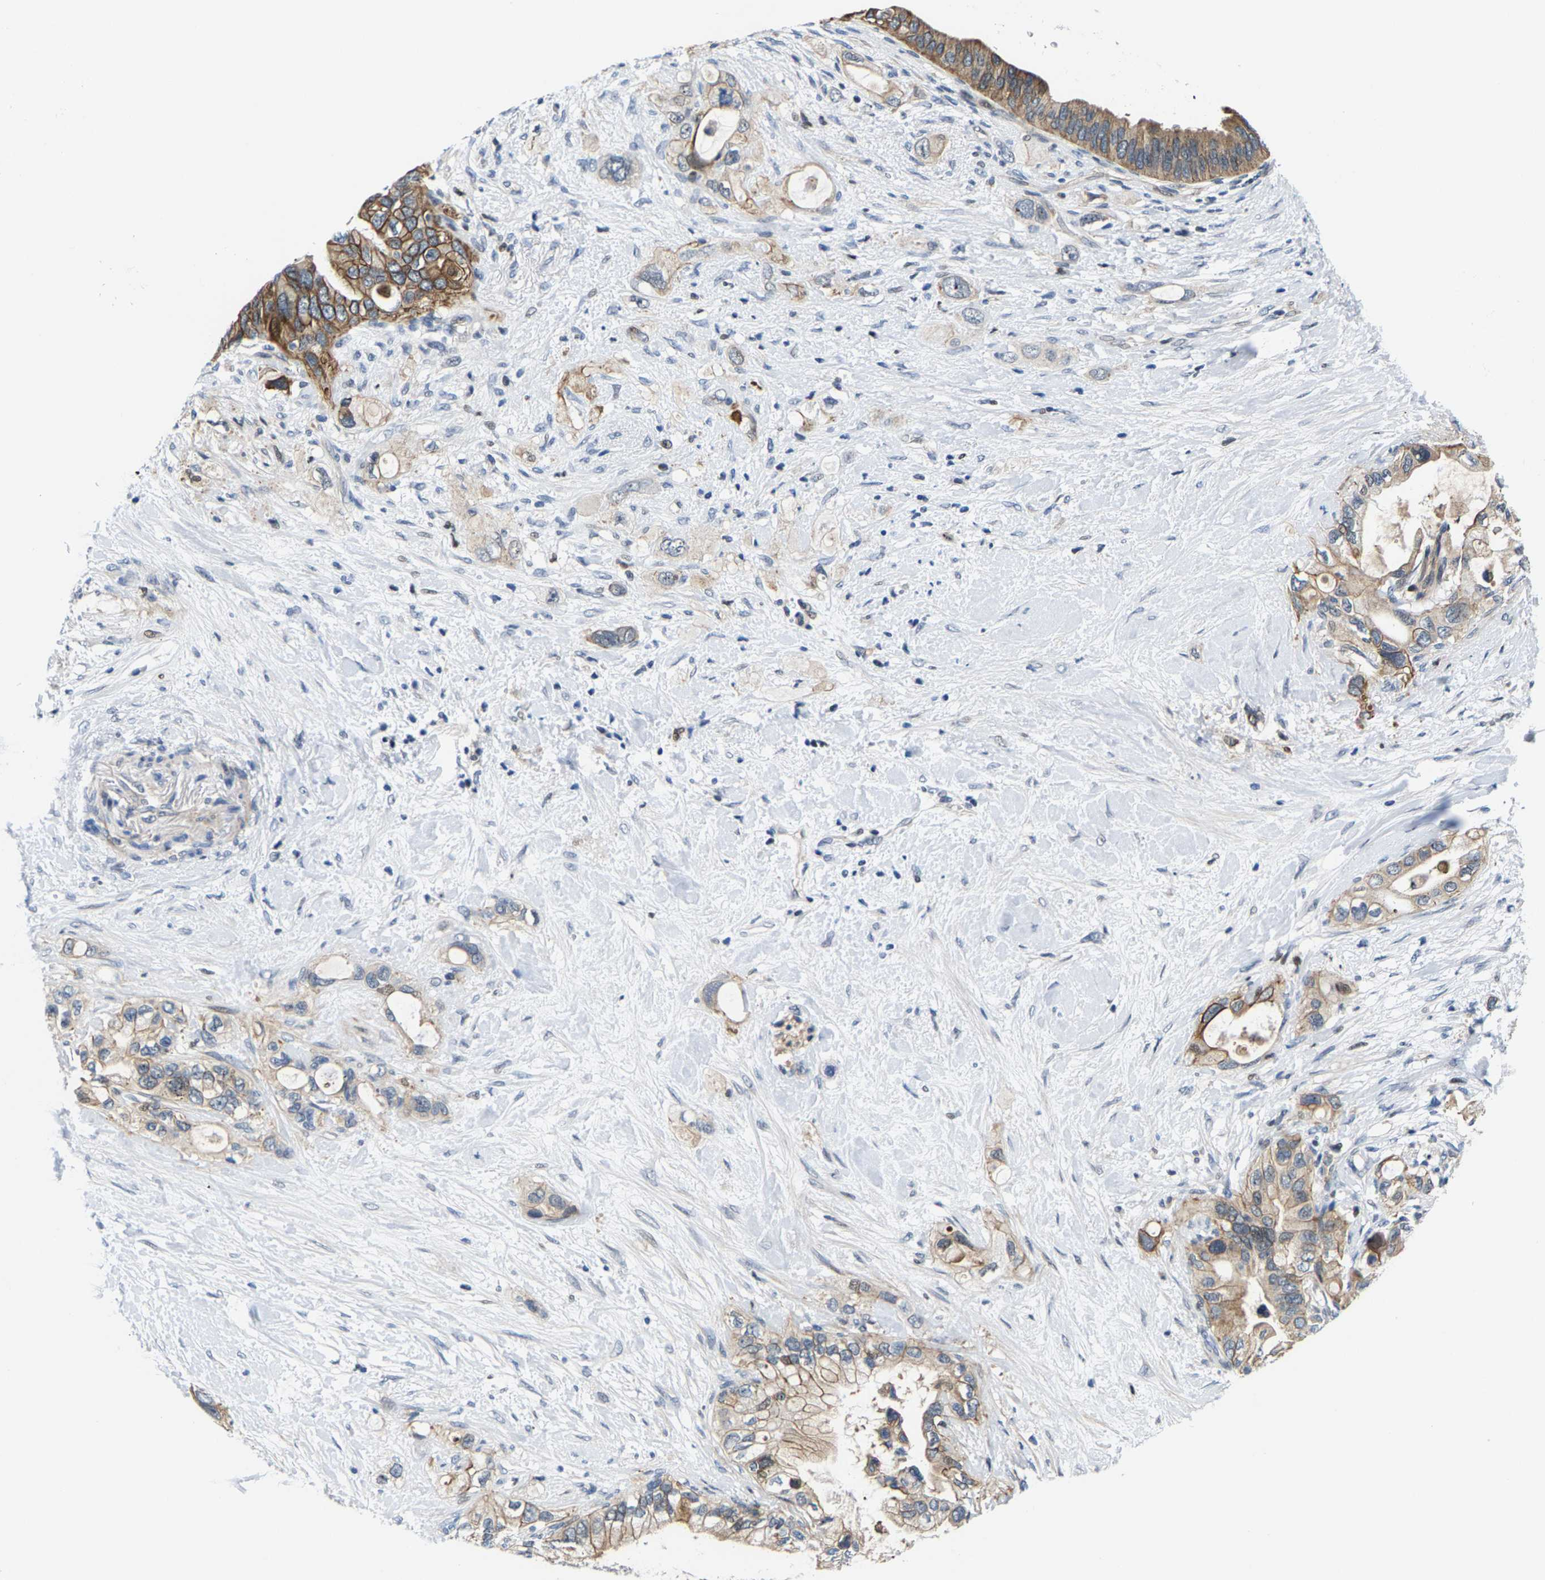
{"staining": {"intensity": "moderate", "quantity": "25%-75%", "location": "cytoplasmic/membranous"}, "tissue": "pancreatic cancer", "cell_type": "Tumor cells", "image_type": "cancer", "snomed": [{"axis": "morphology", "description": "Adenocarcinoma, NOS"}, {"axis": "topography", "description": "Pancreas"}], "caption": "The immunohistochemical stain shows moderate cytoplasmic/membranous positivity in tumor cells of pancreatic cancer tissue. Nuclei are stained in blue.", "gene": "GTPBP10", "patient": {"sex": "female", "age": 56}}